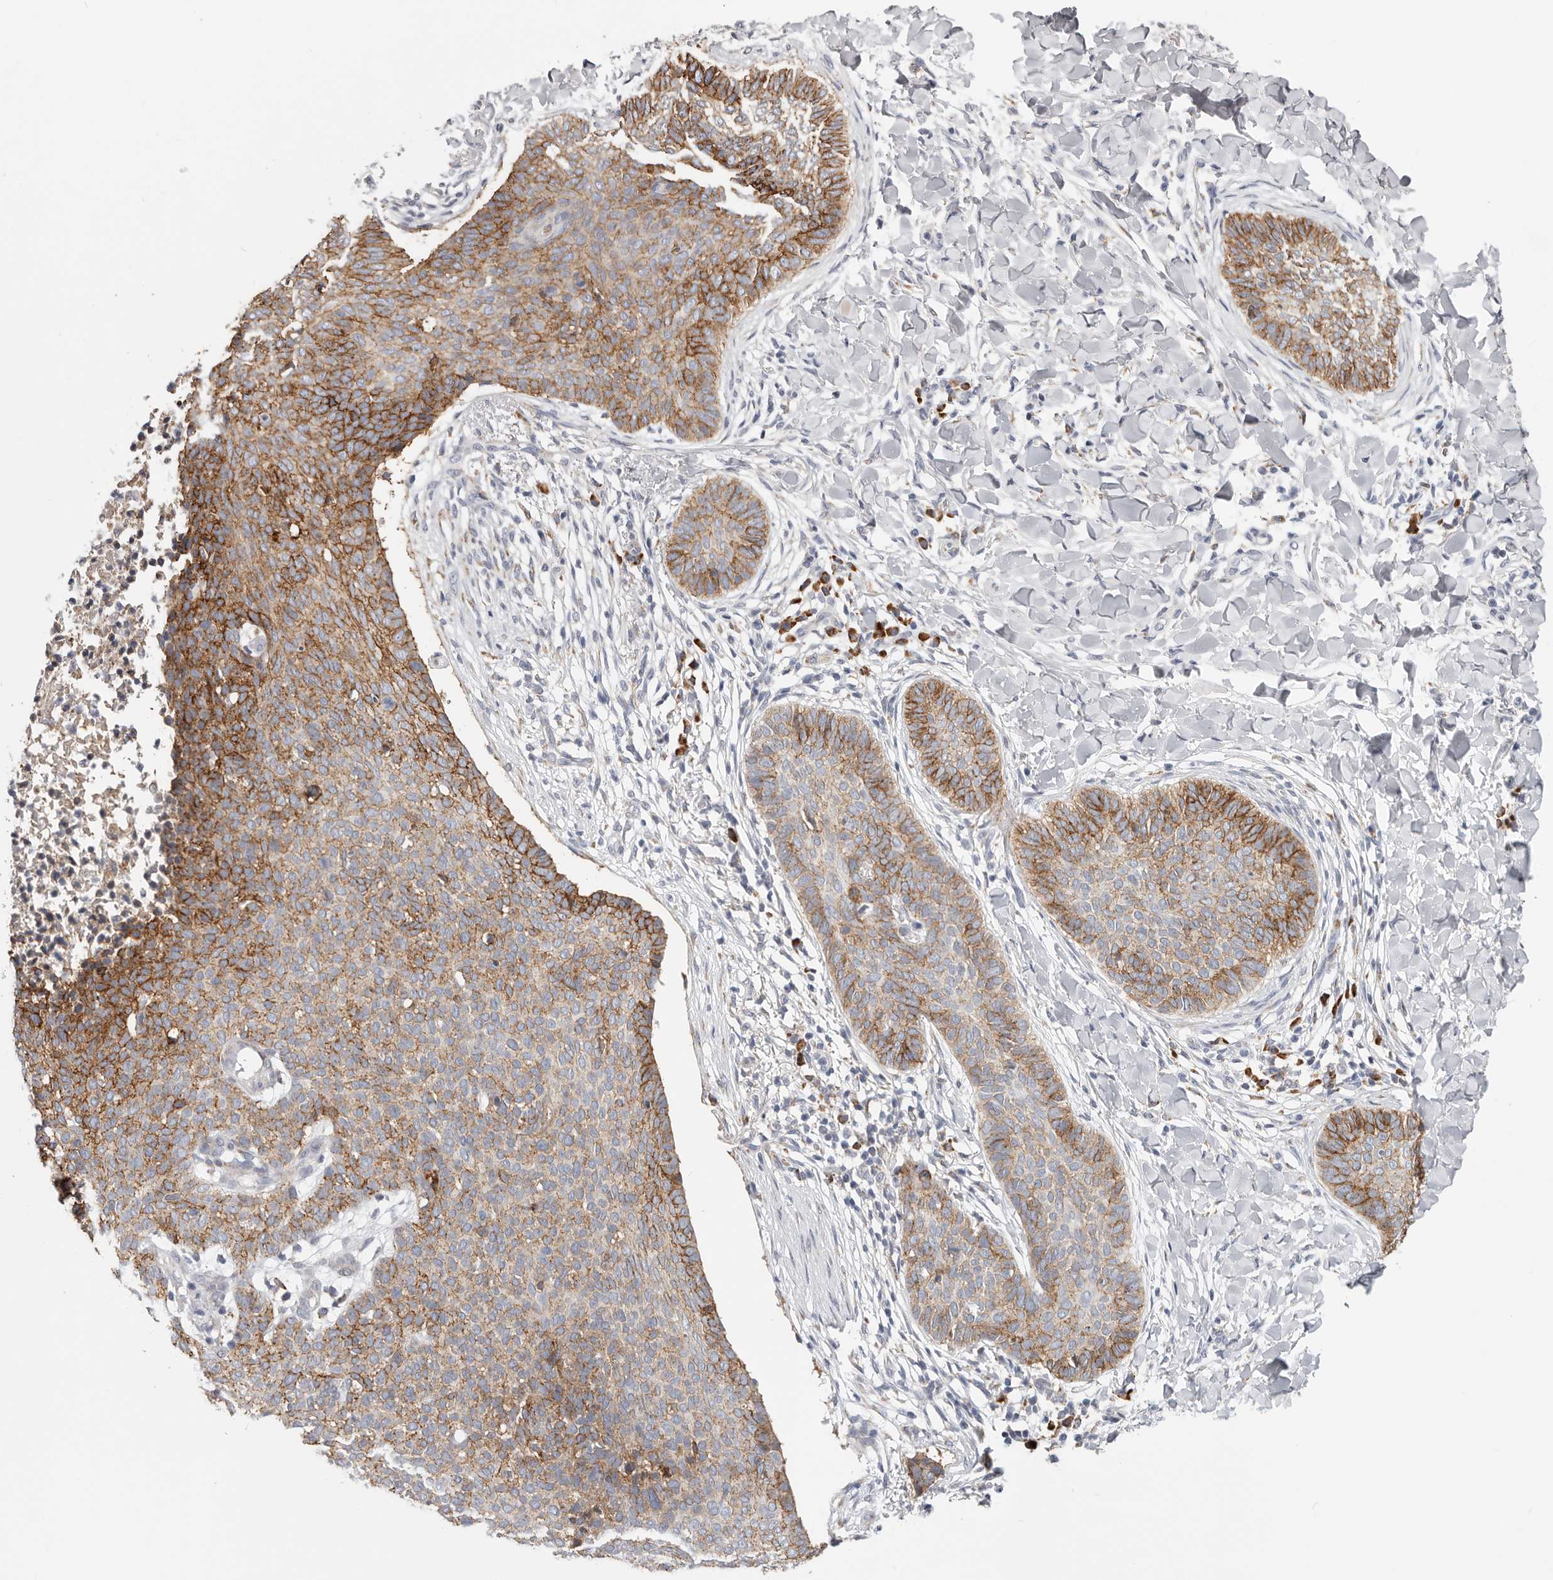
{"staining": {"intensity": "moderate", "quantity": ">75%", "location": "cytoplasmic/membranous"}, "tissue": "skin cancer", "cell_type": "Tumor cells", "image_type": "cancer", "snomed": [{"axis": "morphology", "description": "Normal tissue, NOS"}, {"axis": "morphology", "description": "Basal cell carcinoma"}, {"axis": "topography", "description": "Skin"}], "caption": "Immunohistochemical staining of human skin cancer reveals moderate cytoplasmic/membranous protein expression in approximately >75% of tumor cells.", "gene": "IL32", "patient": {"sex": "male", "age": 50}}